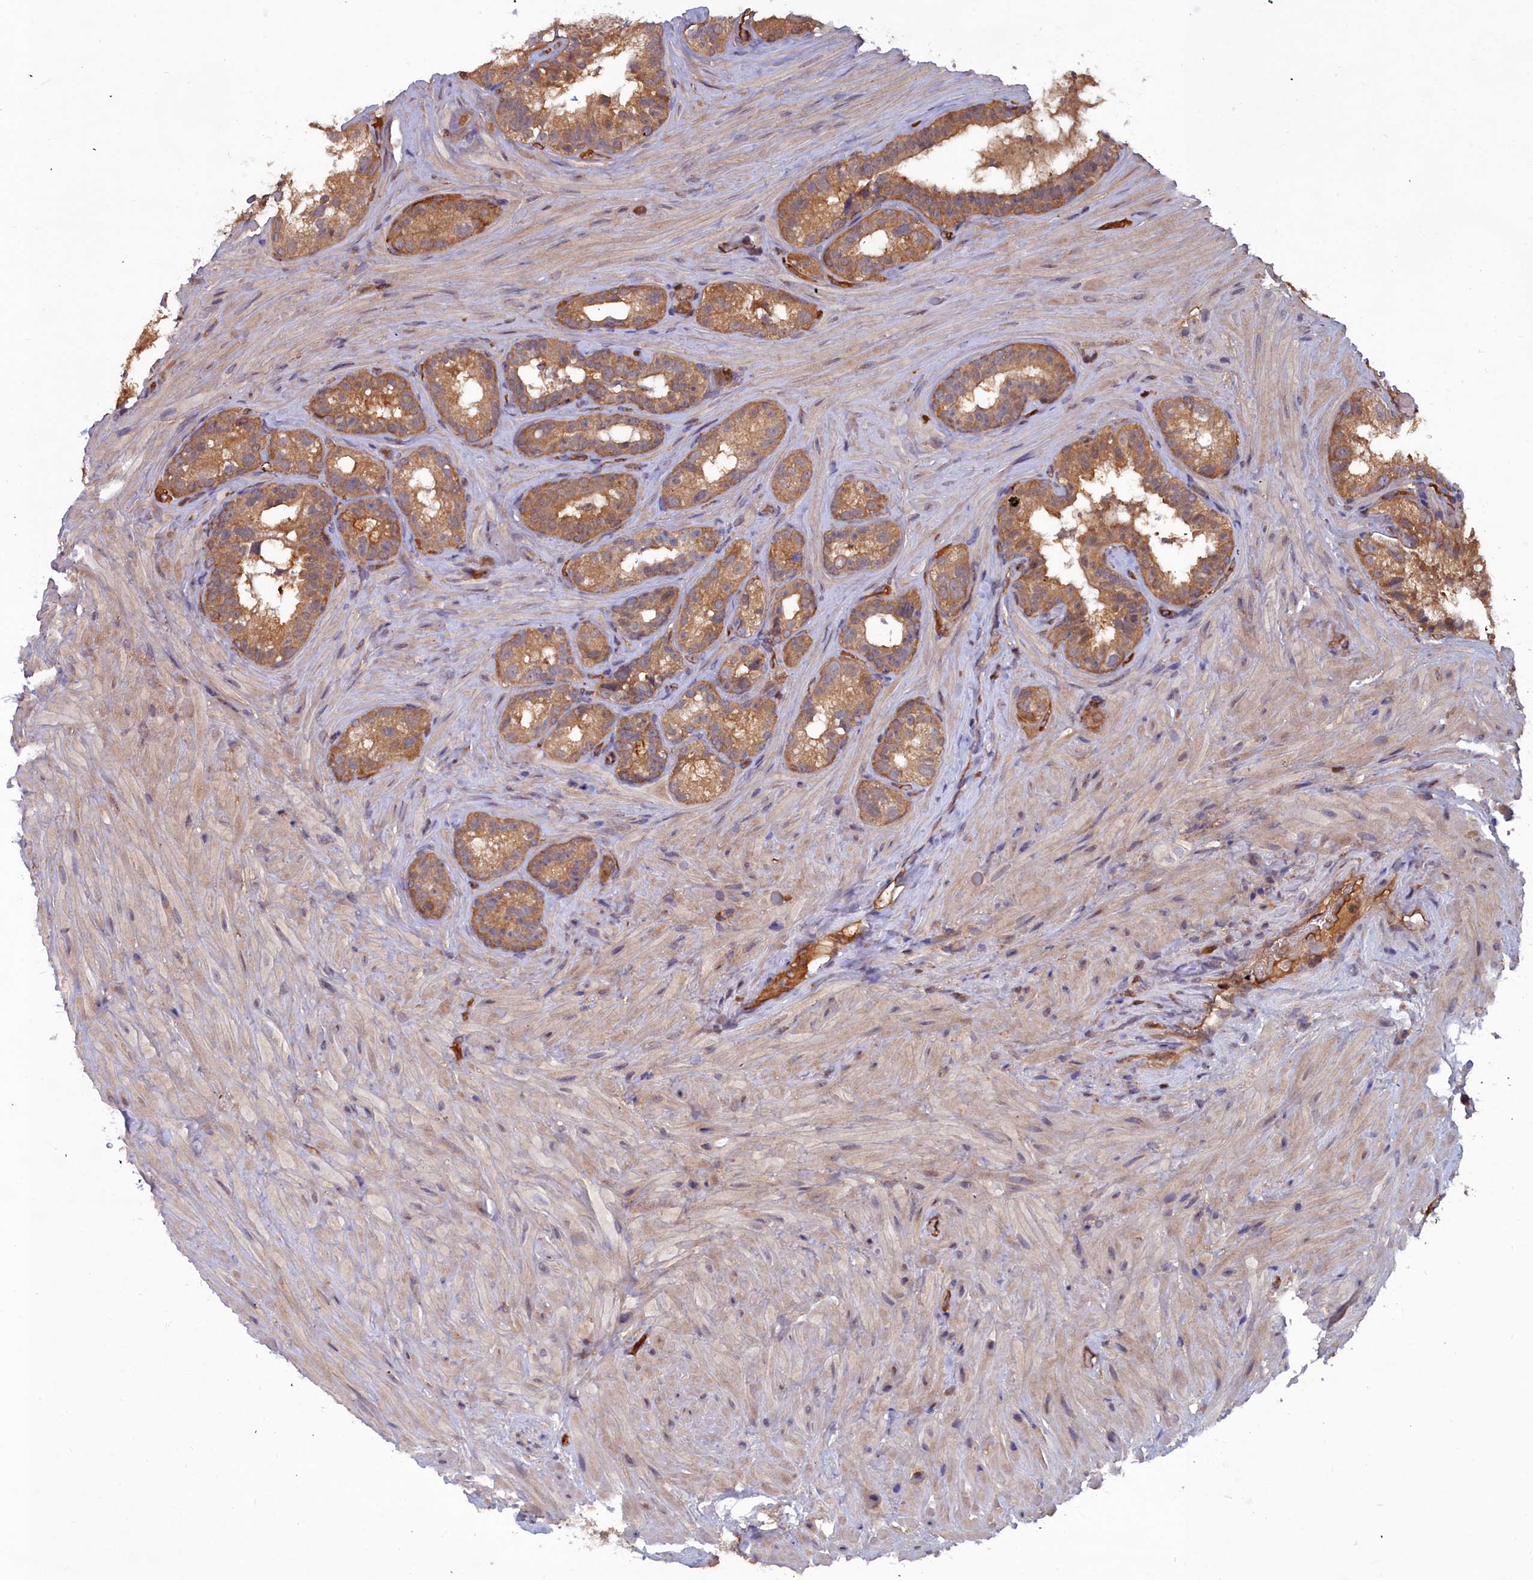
{"staining": {"intensity": "moderate", "quantity": ">75%", "location": "cytoplasmic/membranous"}, "tissue": "seminal vesicle", "cell_type": "Glandular cells", "image_type": "normal", "snomed": [{"axis": "morphology", "description": "Normal tissue, NOS"}, {"axis": "topography", "description": "Seminal veicle"}, {"axis": "topography", "description": "Peripheral nerve tissue"}], "caption": "Protein positivity by immunohistochemistry (IHC) reveals moderate cytoplasmic/membranous positivity in about >75% of glandular cells in benign seminal vesicle. The staining was performed using DAB (3,3'-diaminobenzidine), with brown indicating positive protein expression. Nuclei are stained blue with hematoxylin.", "gene": "GFRA2", "patient": {"sex": "male", "age": 67}}